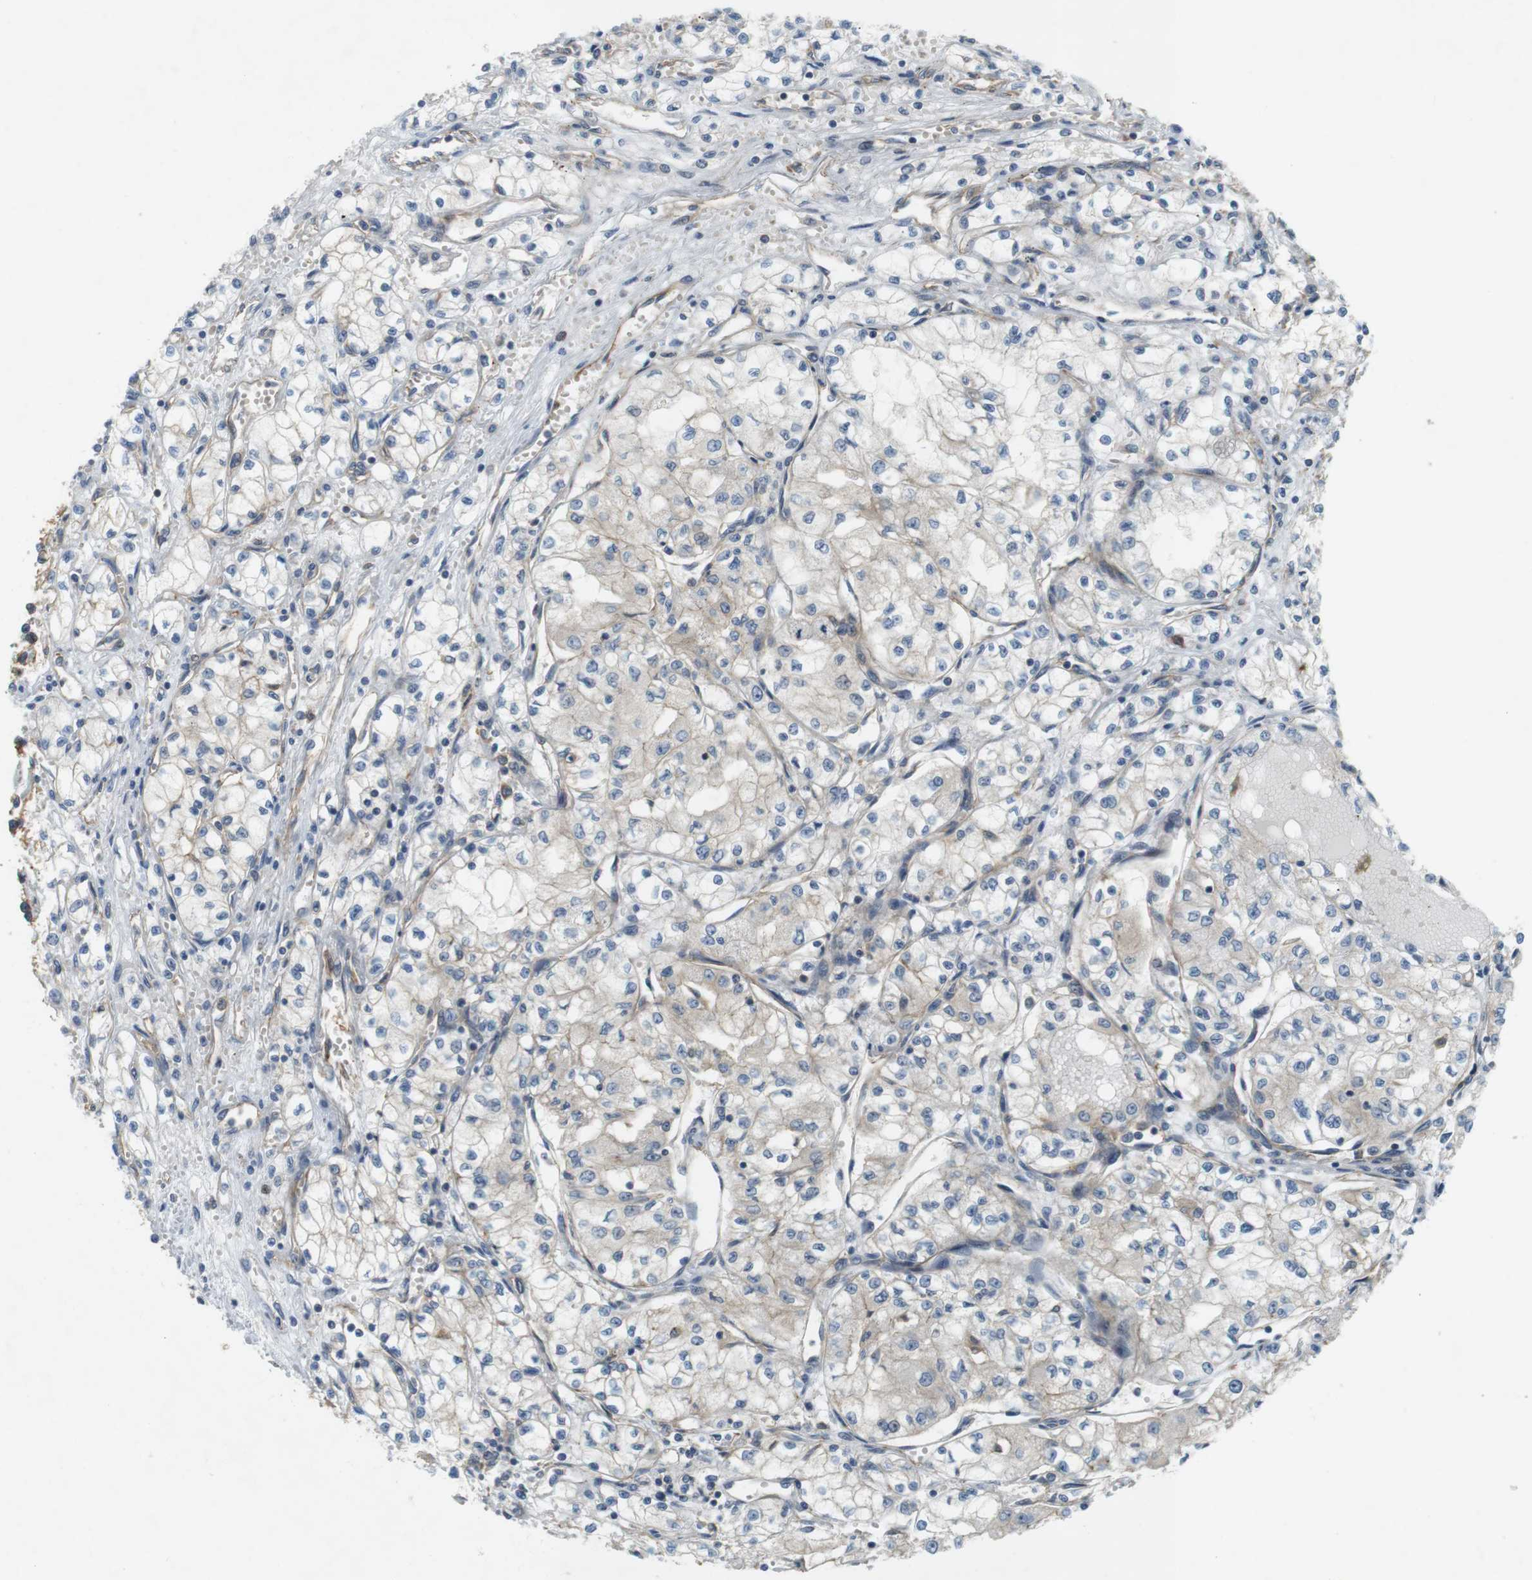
{"staining": {"intensity": "negative", "quantity": "none", "location": "none"}, "tissue": "renal cancer", "cell_type": "Tumor cells", "image_type": "cancer", "snomed": [{"axis": "morphology", "description": "Normal tissue, NOS"}, {"axis": "morphology", "description": "Adenocarcinoma, NOS"}, {"axis": "topography", "description": "Kidney"}], "caption": "Immunohistochemistry micrograph of neoplastic tissue: renal adenocarcinoma stained with DAB displays no significant protein expression in tumor cells.", "gene": "SH3GLB1", "patient": {"sex": "male", "age": 59}}